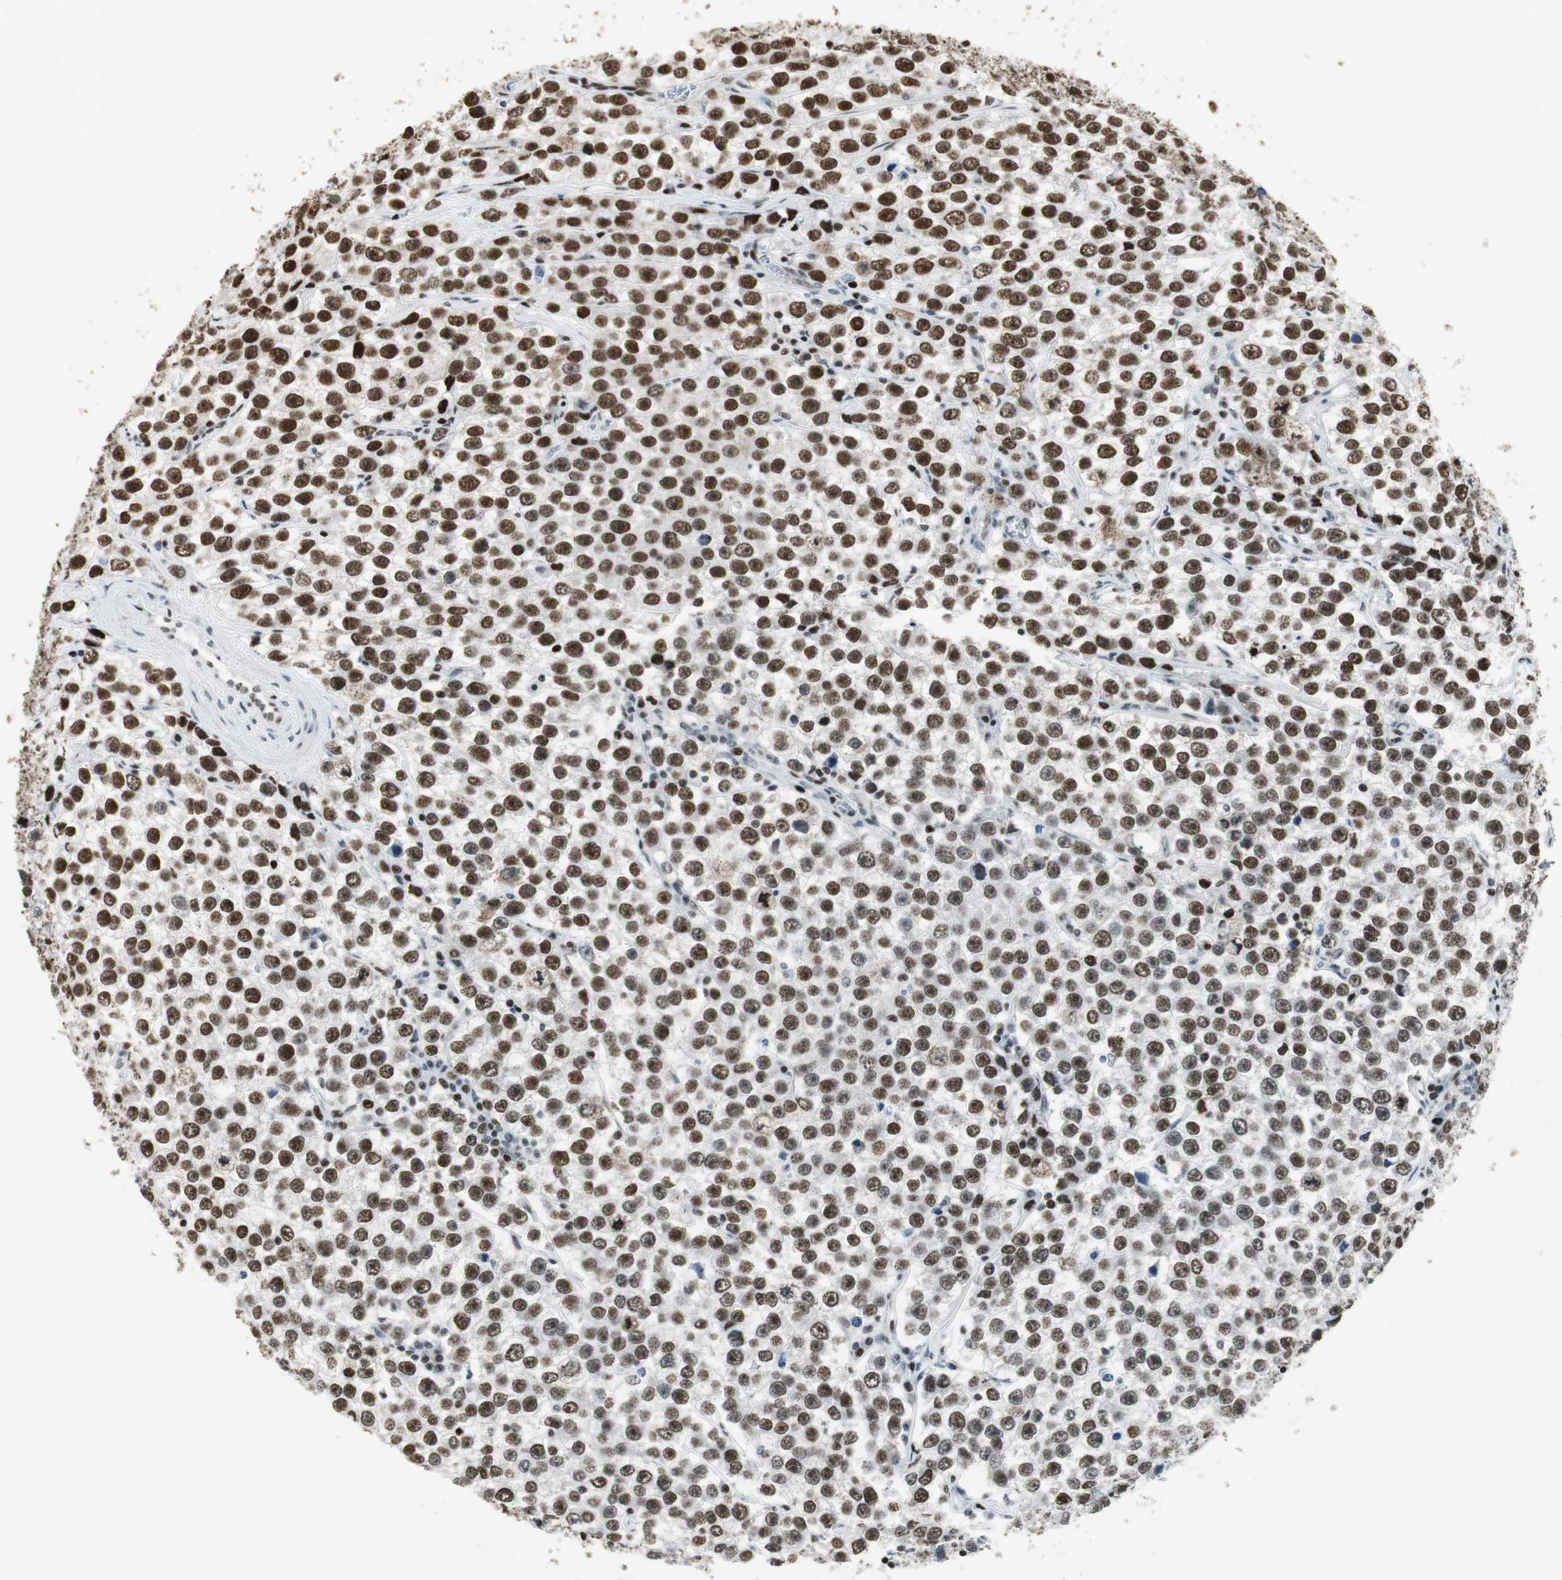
{"staining": {"intensity": "strong", "quantity": ">75%", "location": "nuclear"}, "tissue": "testis cancer", "cell_type": "Tumor cells", "image_type": "cancer", "snomed": [{"axis": "morphology", "description": "Seminoma, NOS"}, {"axis": "morphology", "description": "Carcinoma, Embryonal, NOS"}, {"axis": "topography", "description": "Testis"}], "caption": "The photomicrograph reveals immunohistochemical staining of testis cancer (embryonal carcinoma). There is strong nuclear expression is present in about >75% of tumor cells.", "gene": "RBBP4", "patient": {"sex": "male", "age": 52}}